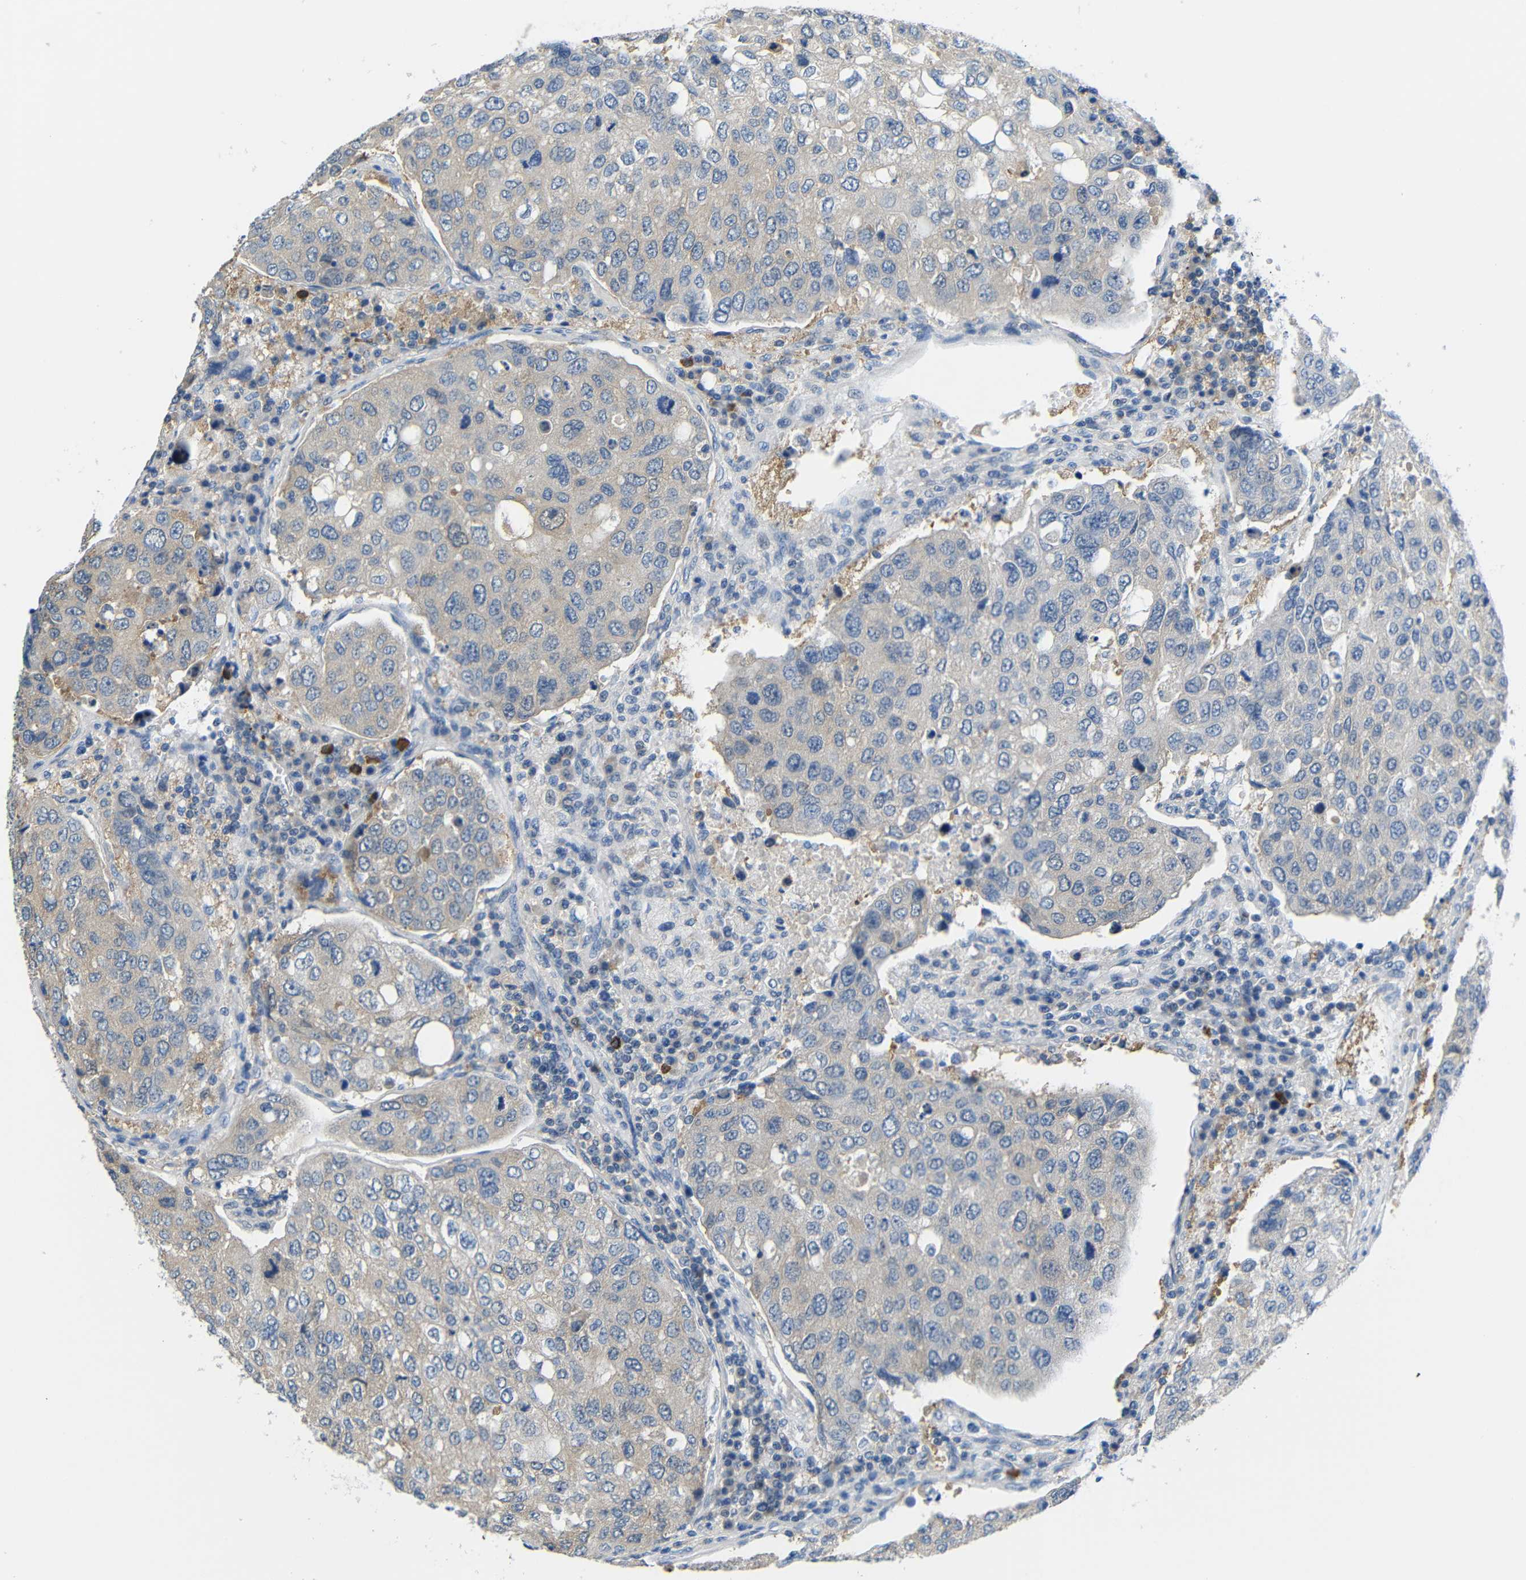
{"staining": {"intensity": "negative", "quantity": "none", "location": "none"}, "tissue": "urothelial cancer", "cell_type": "Tumor cells", "image_type": "cancer", "snomed": [{"axis": "morphology", "description": "Urothelial carcinoma, High grade"}, {"axis": "topography", "description": "Lymph node"}, {"axis": "topography", "description": "Urinary bladder"}], "caption": "Tumor cells show no significant positivity in urothelial carcinoma (high-grade).", "gene": "NEGR1", "patient": {"sex": "male", "age": 51}}